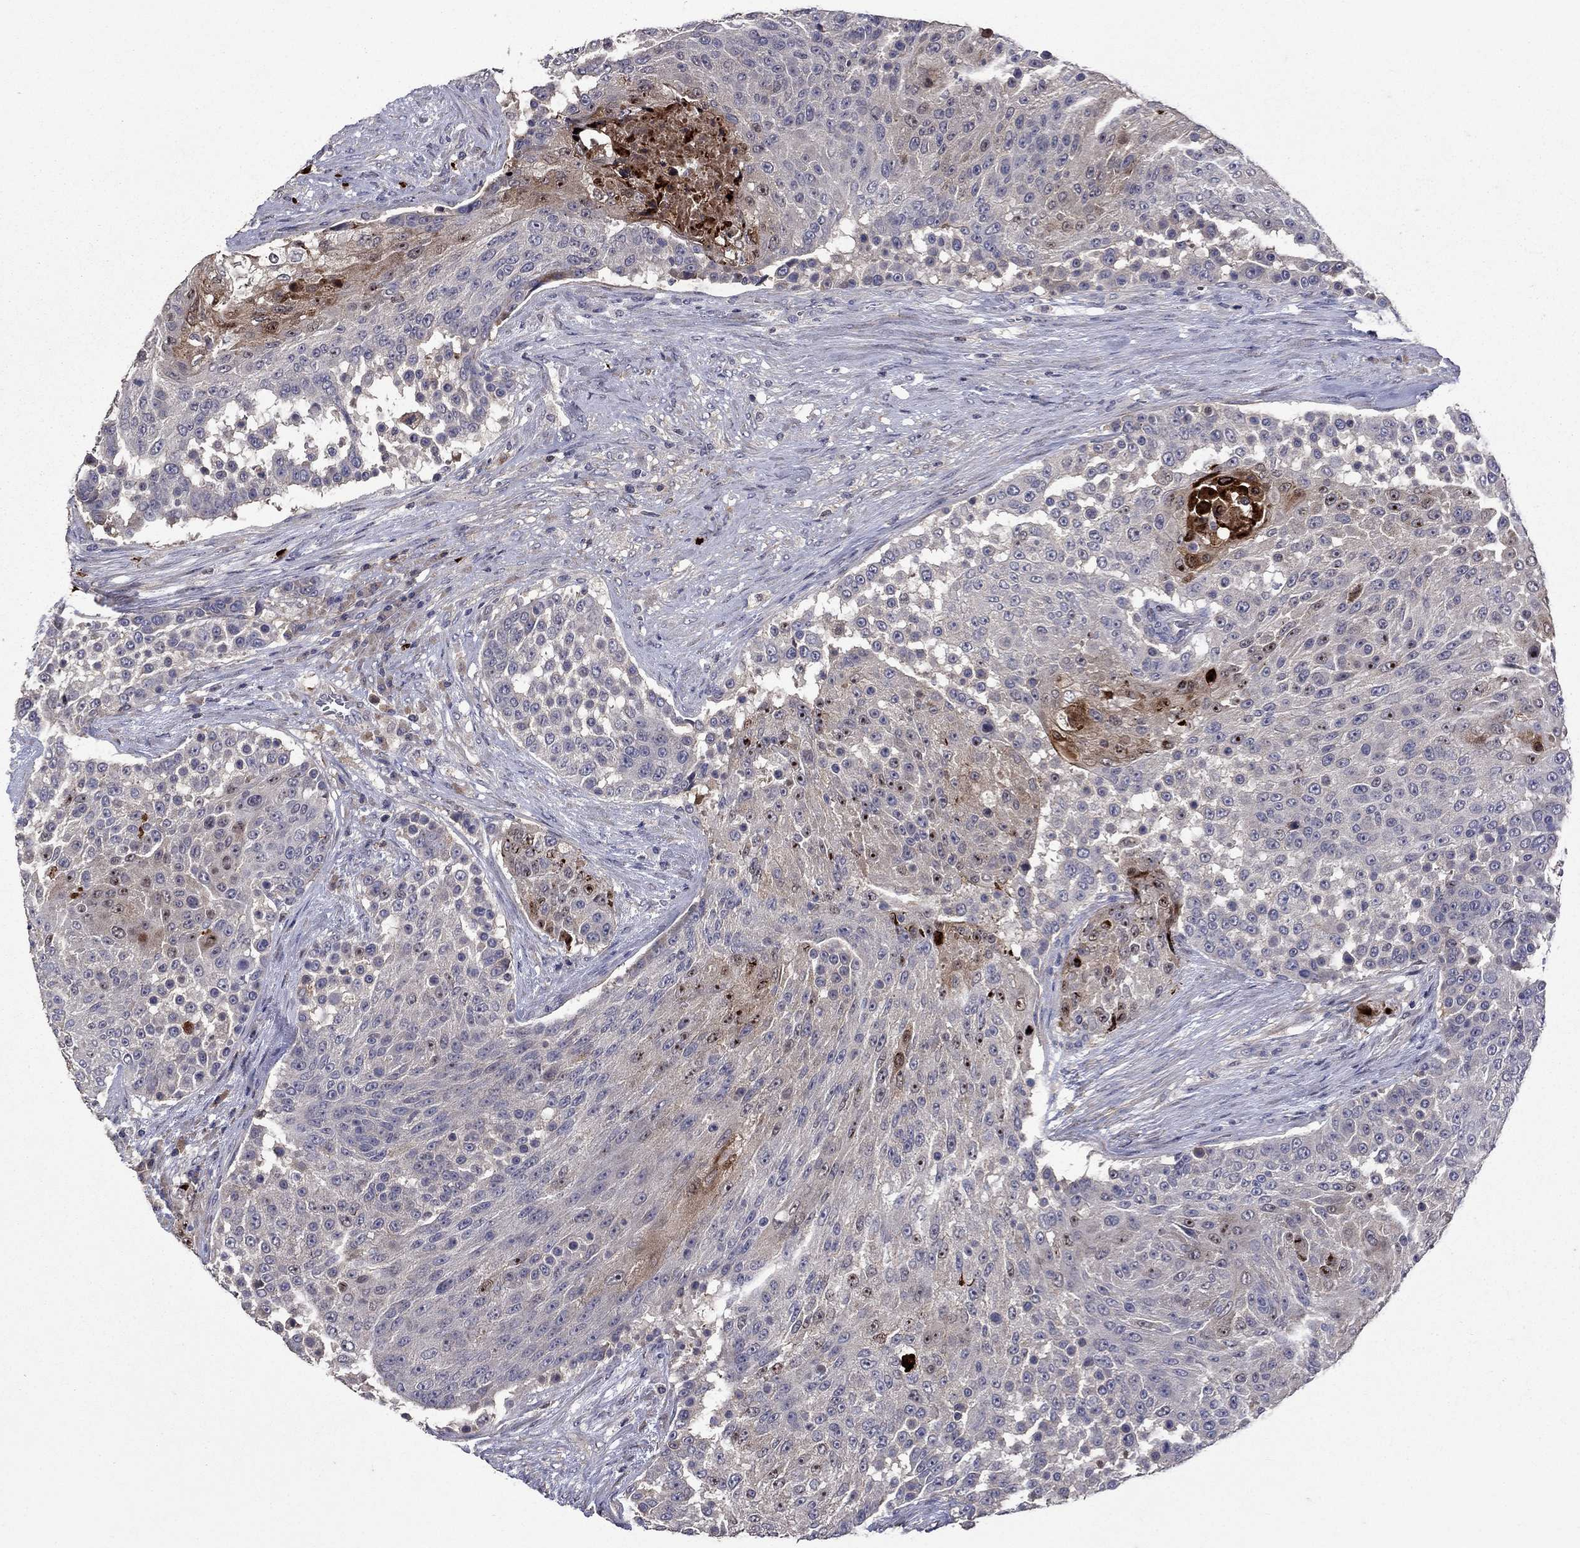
{"staining": {"intensity": "negative", "quantity": "none", "location": "none"}, "tissue": "urothelial cancer", "cell_type": "Tumor cells", "image_type": "cancer", "snomed": [{"axis": "morphology", "description": "Urothelial carcinoma, High grade"}, {"axis": "topography", "description": "Urinary bladder"}], "caption": "This is an immunohistochemistry (IHC) photomicrograph of human high-grade urothelial carcinoma. There is no positivity in tumor cells.", "gene": "SATB1", "patient": {"sex": "female", "age": 63}}